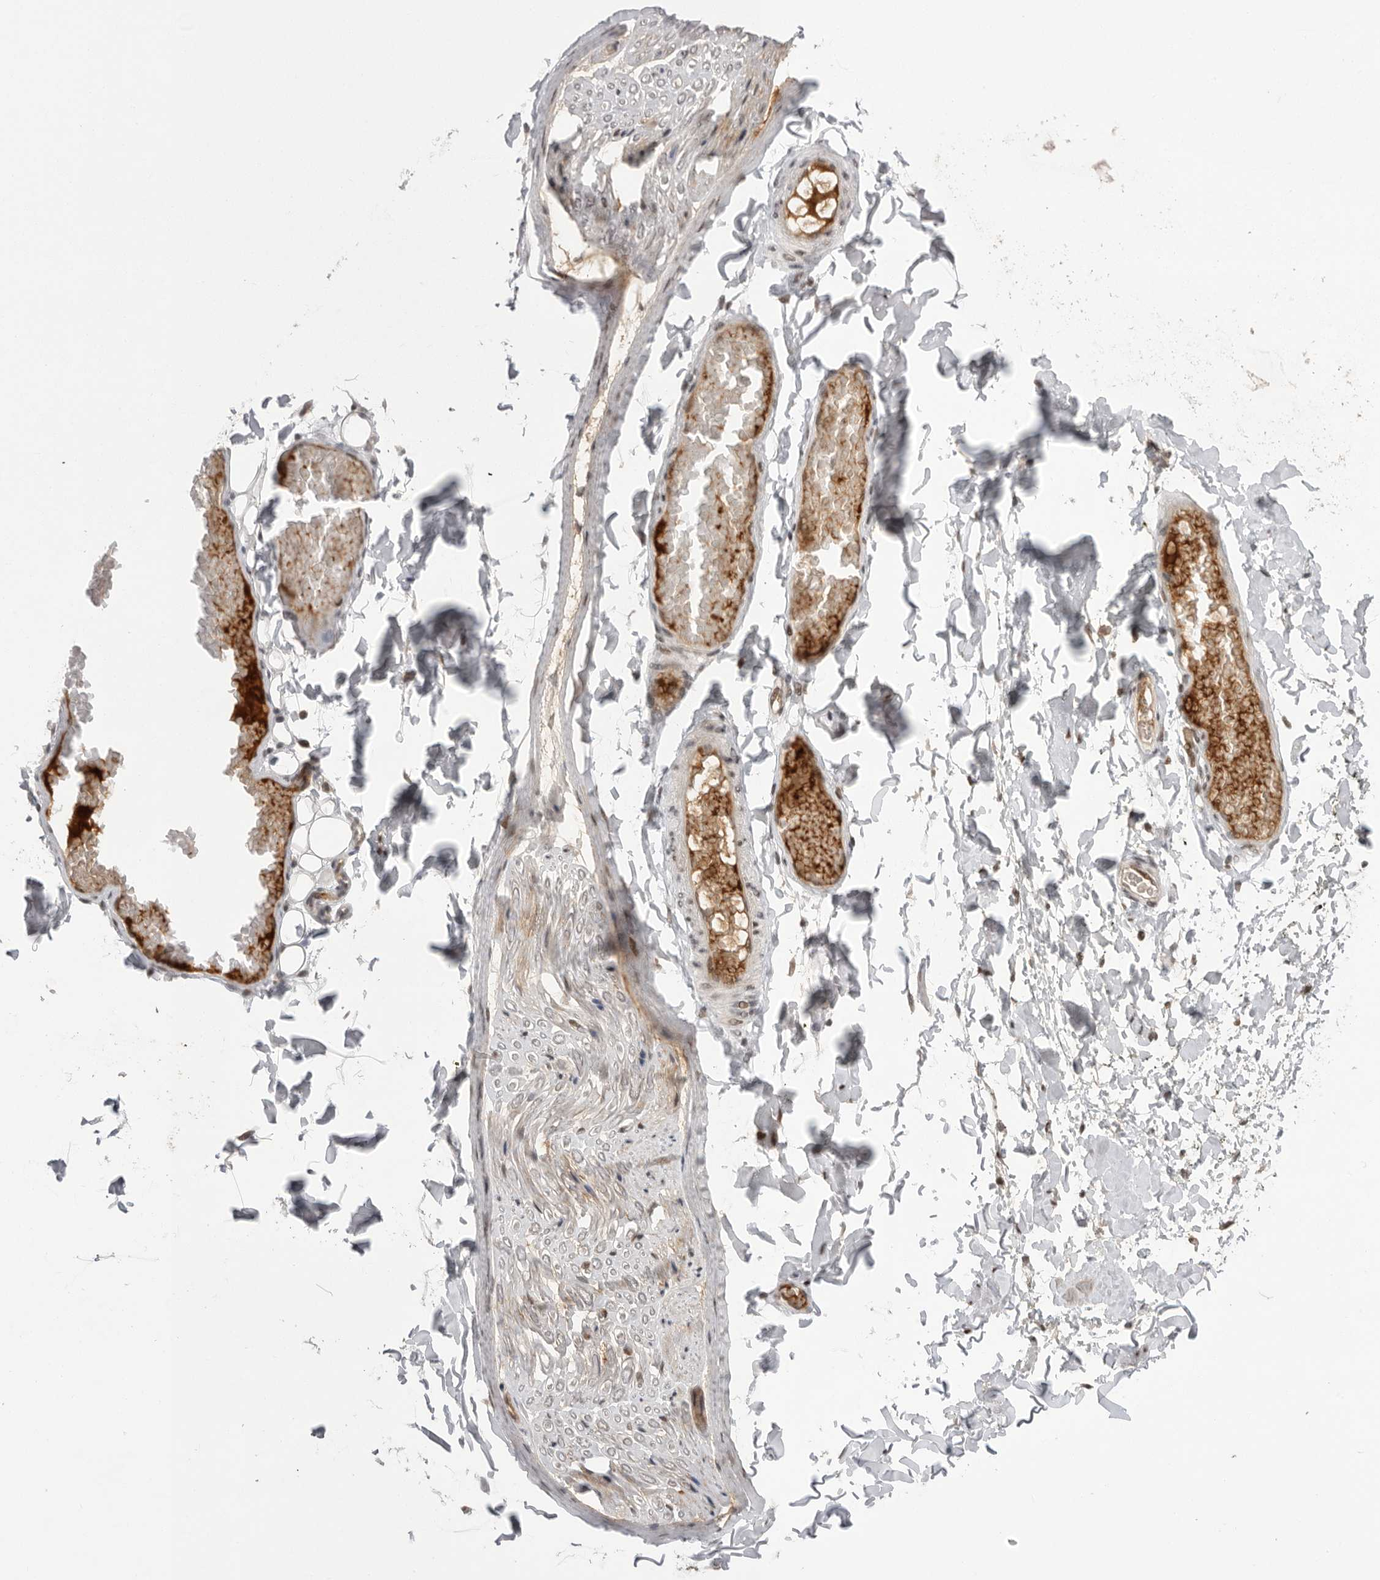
{"staining": {"intensity": "negative", "quantity": "none", "location": "none"}, "tissue": "adipose tissue", "cell_type": "Adipocytes", "image_type": "normal", "snomed": [{"axis": "morphology", "description": "Normal tissue, NOS"}, {"axis": "topography", "description": "Adipose tissue"}, {"axis": "topography", "description": "Vascular tissue"}, {"axis": "topography", "description": "Peripheral nerve tissue"}], "caption": "High magnification brightfield microscopy of benign adipose tissue stained with DAB (brown) and counterstained with hematoxylin (blue): adipocytes show no significant staining. (Brightfield microscopy of DAB immunohistochemistry at high magnification).", "gene": "POU5F1", "patient": {"sex": "male", "age": 25}}